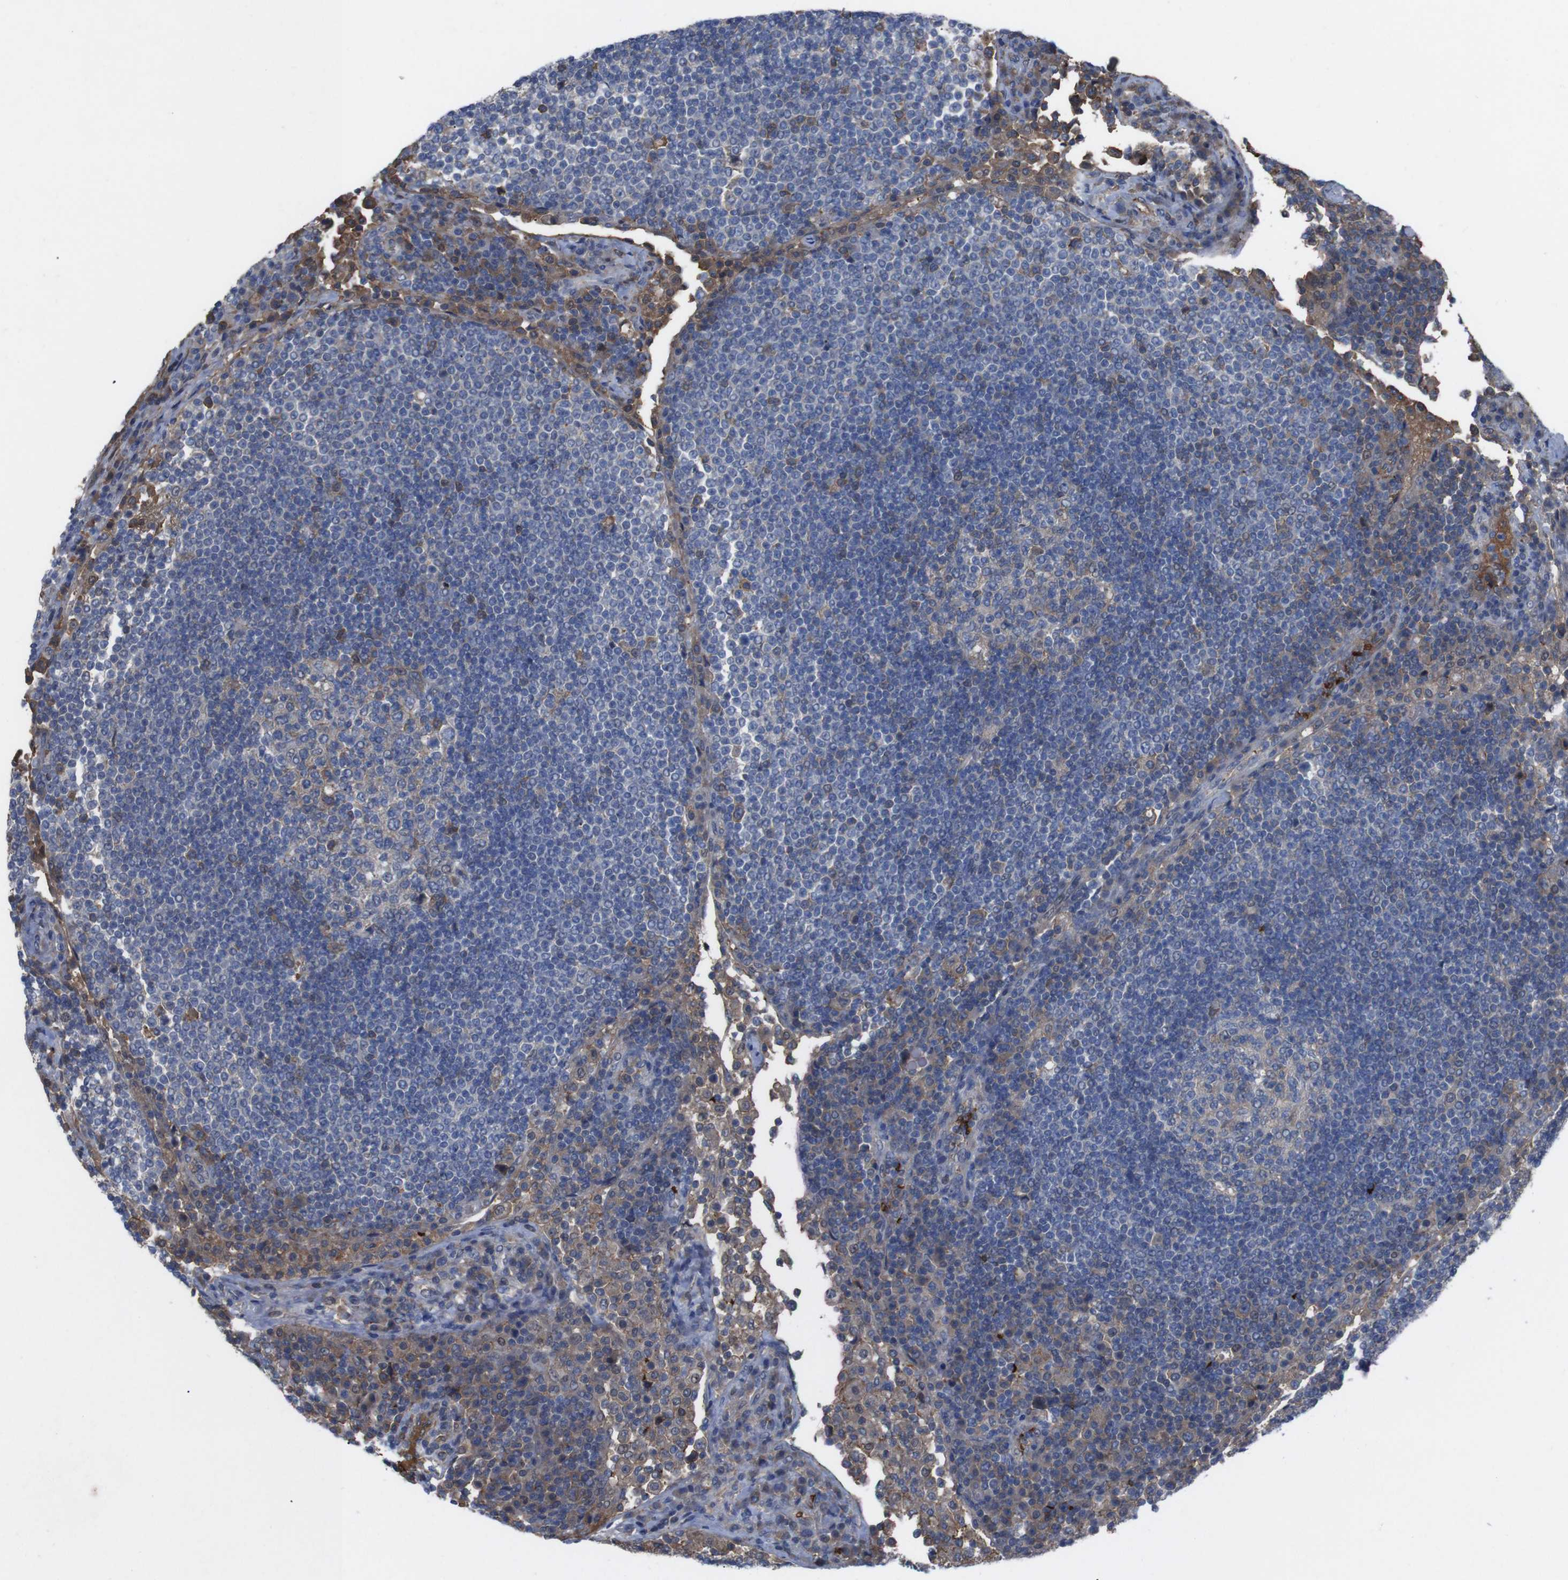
{"staining": {"intensity": "weak", "quantity": "25%-75%", "location": "cytoplasmic/membranous"}, "tissue": "lymph node", "cell_type": "Germinal center cells", "image_type": "normal", "snomed": [{"axis": "morphology", "description": "Normal tissue, NOS"}, {"axis": "topography", "description": "Lymph node"}], "caption": "About 25%-75% of germinal center cells in benign human lymph node display weak cytoplasmic/membranous protein staining as visualized by brown immunohistochemical staining.", "gene": "SPTB", "patient": {"sex": "female", "age": 53}}